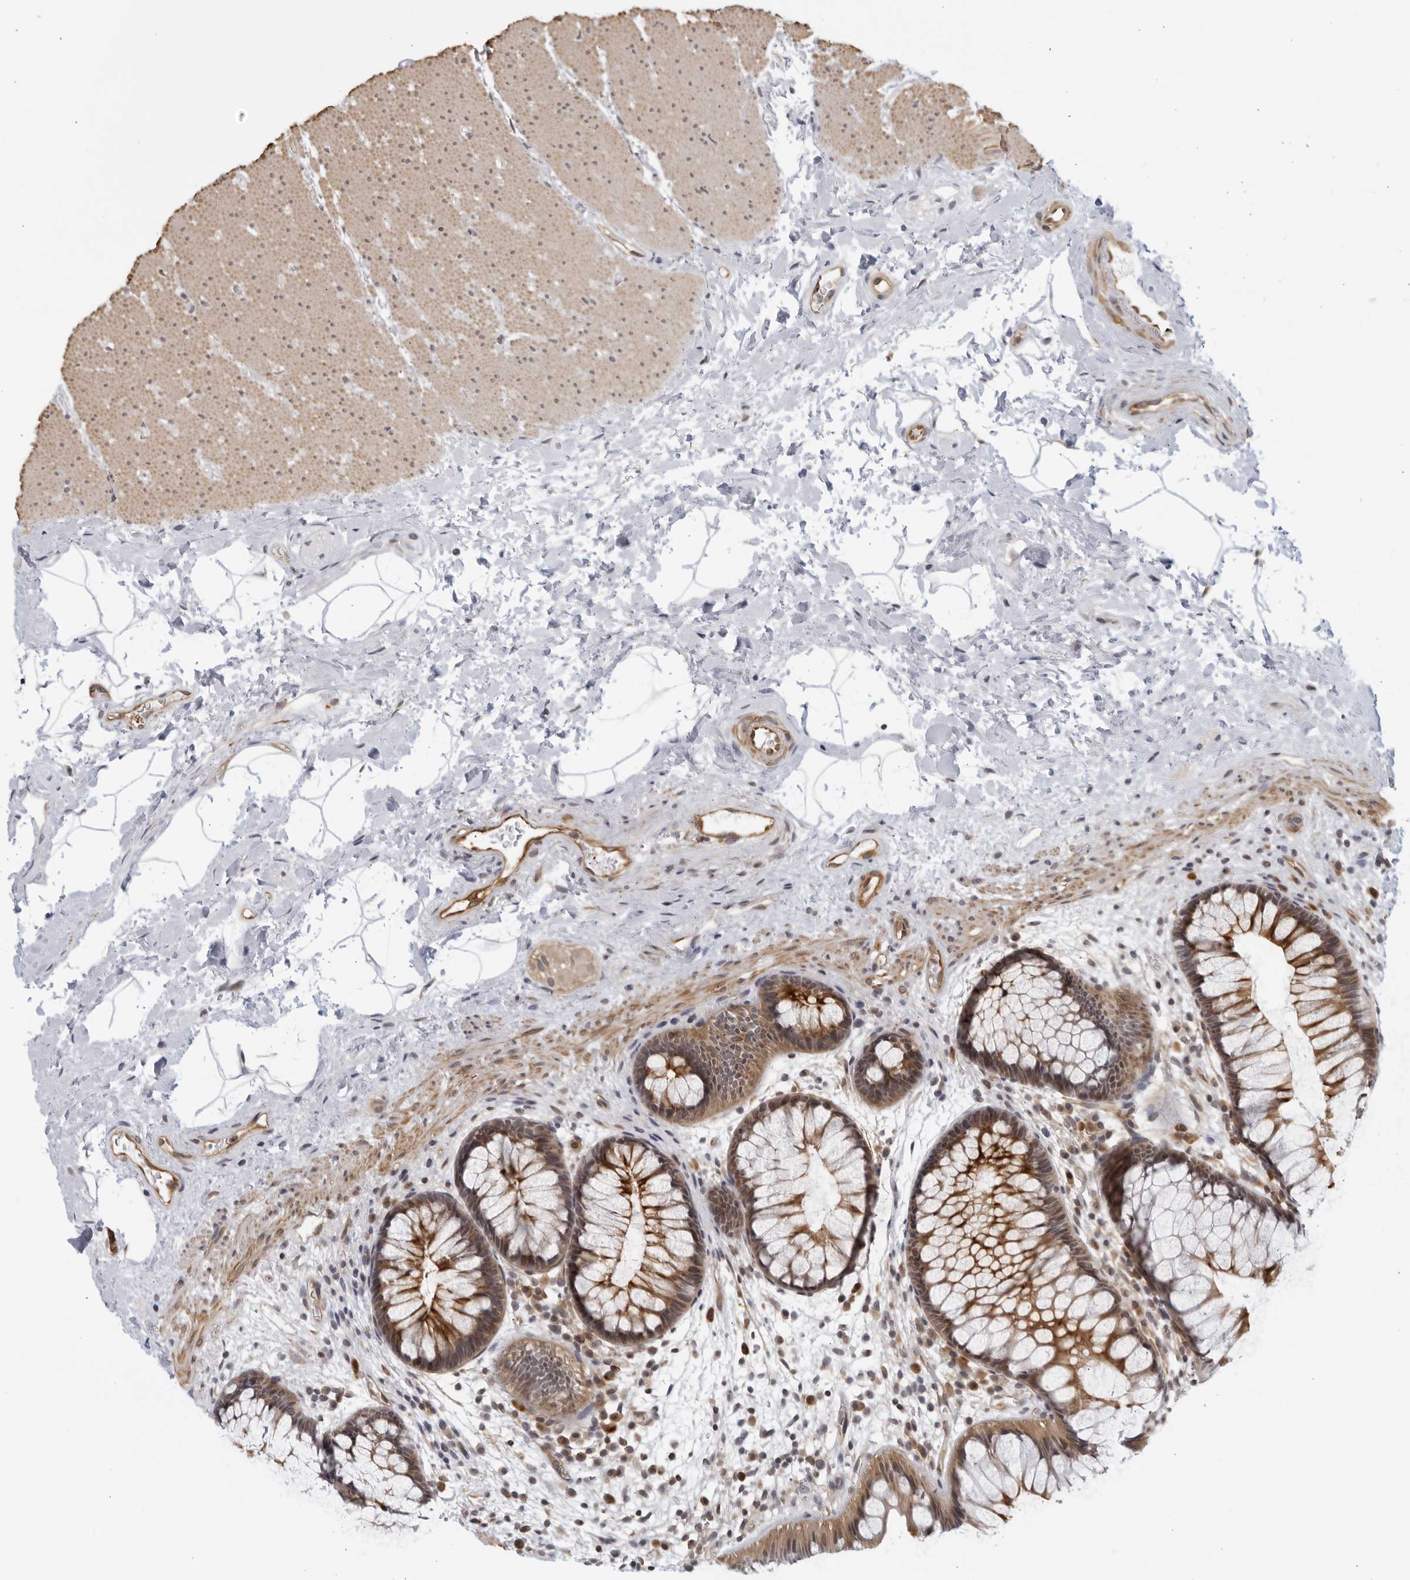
{"staining": {"intensity": "moderate", "quantity": ">75%", "location": "cytoplasmic/membranous"}, "tissue": "rectum", "cell_type": "Glandular cells", "image_type": "normal", "snomed": [{"axis": "morphology", "description": "Normal tissue, NOS"}, {"axis": "topography", "description": "Rectum"}], "caption": "Moderate cytoplasmic/membranous expression is seen in about >75% of glandular cells in unremarkable rectum. (brown staining indicates protein expression, while blue staining denotes nuclei).", "gene": "SERTAD4", "patient": {"sex": "male", "age": 51}}